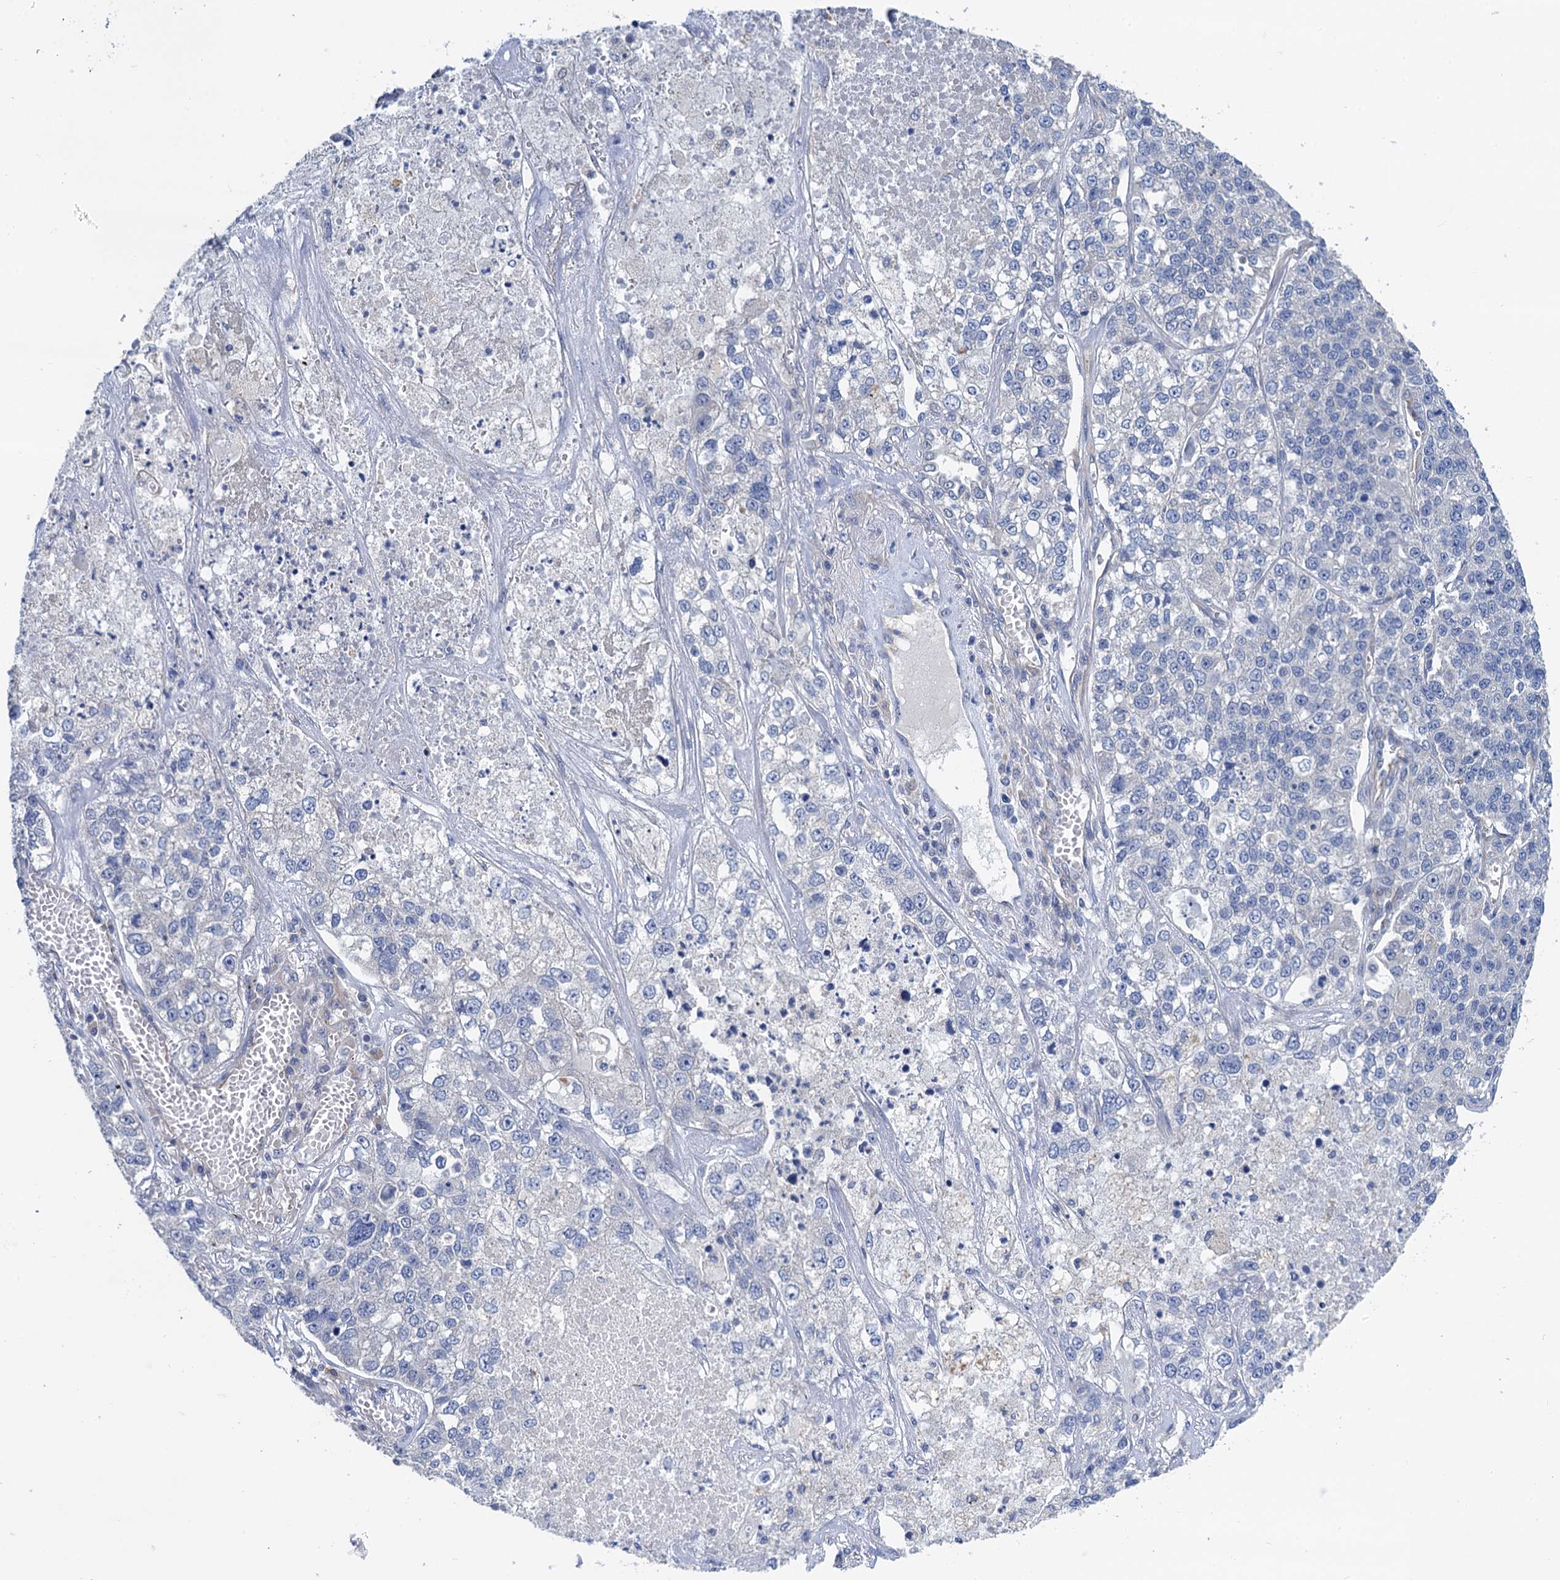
{"staining": {"intensity": "negative", "quantity": "none", "location": "none"}, "tissue": "lung cancer", "cell_type": "Tumor cells", "image_type": "cancer", "snomed": [{"axis": "morphology", "description": "Adenocarcinoma, NOS"}, {"axis": "topography", "description": "Lung"}], "caption": "Immunohistochemistry histopathology image of lung cancer (adenocarcinoma) stained for a protein (brown), which shows no expression in tumor cells.", "gene": "PJA2", "patient": {"sex": "male", "age": 49}}